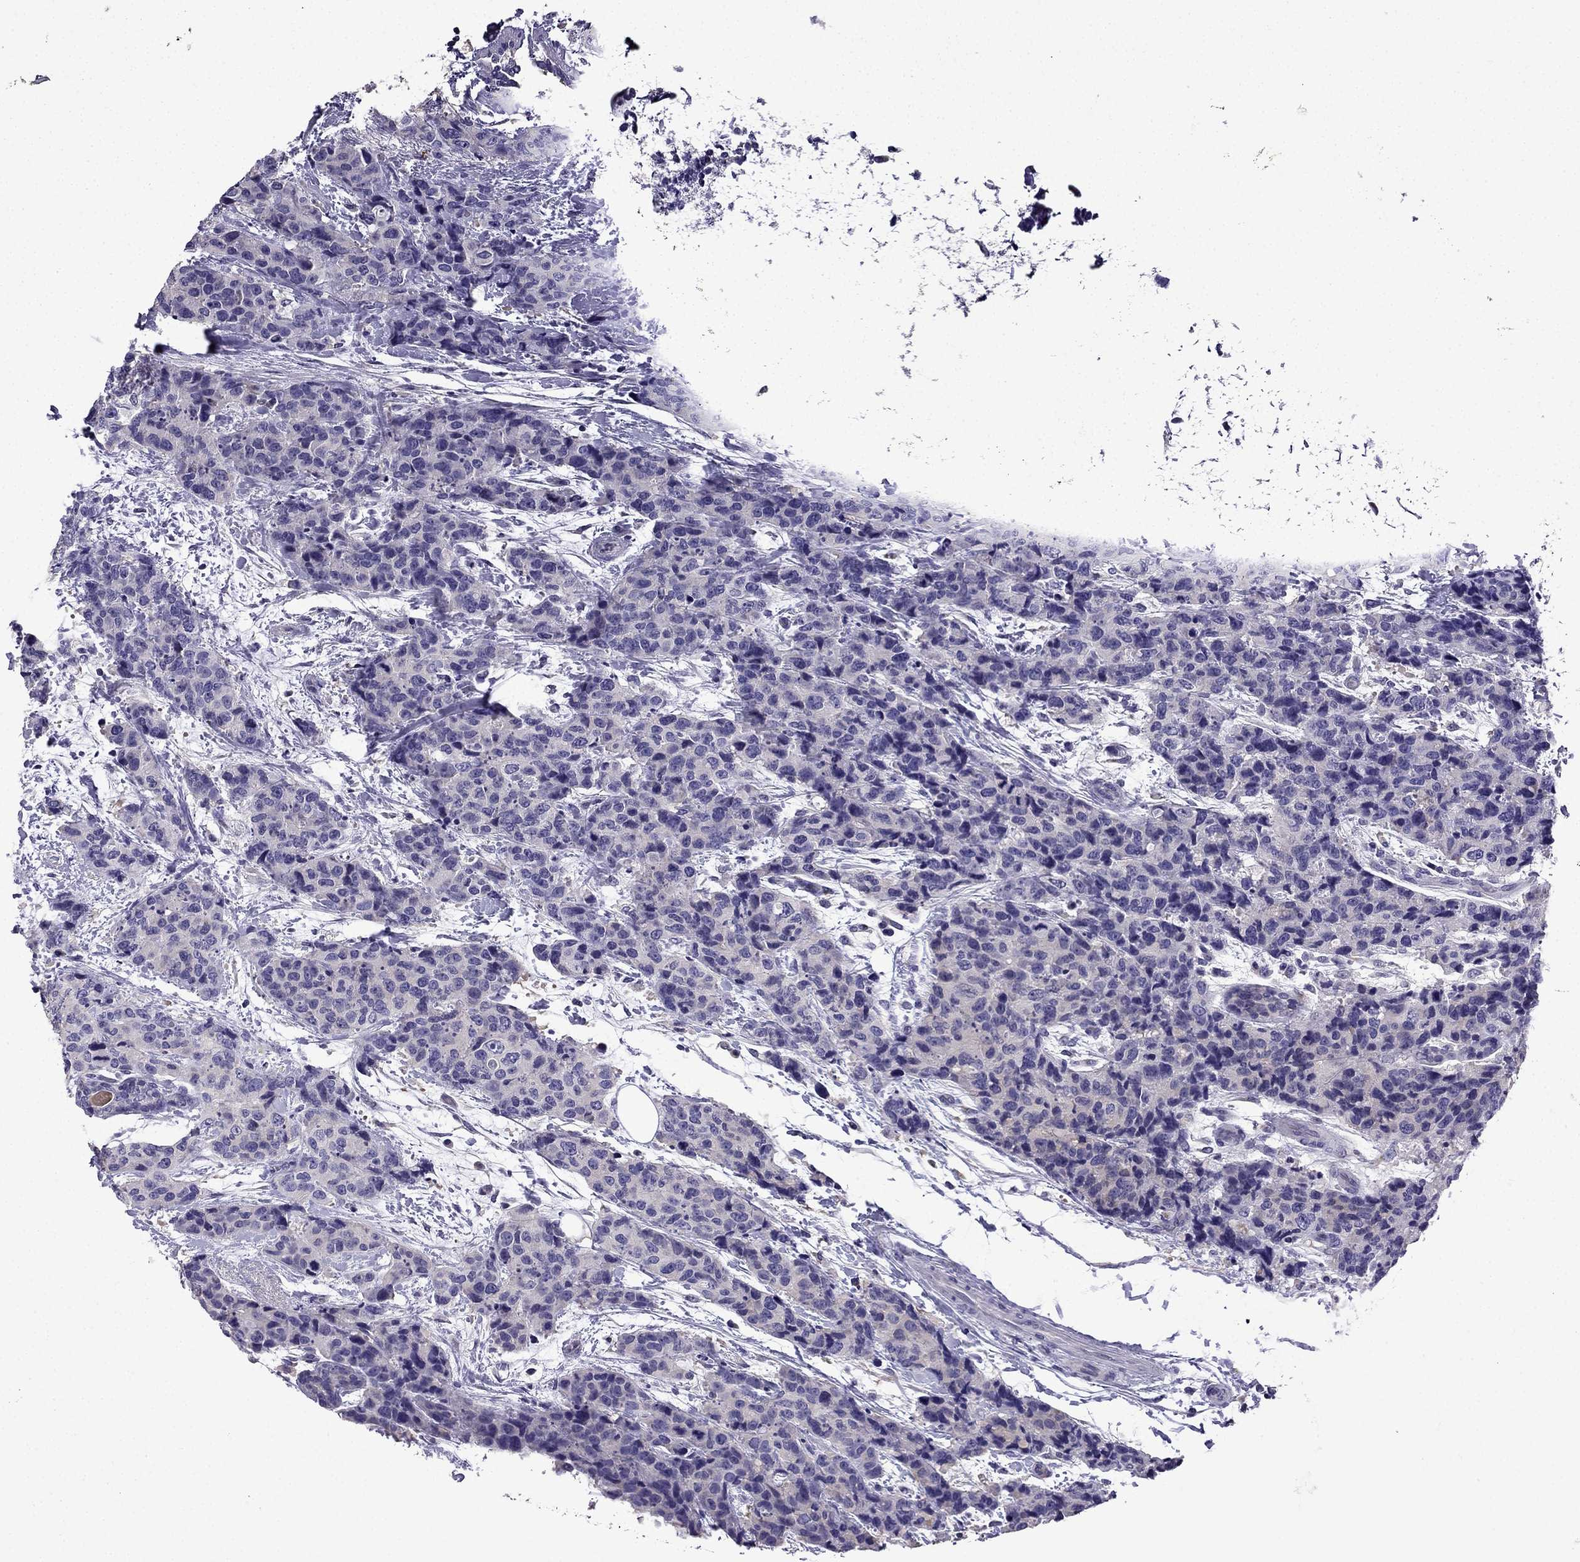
{"staining": {"intensity": "negative", "quantity": "none", "location": "none"}, "tissue": "breast cancer", "cell_type": "Tumor cells", "image_type": "cancer", "snomed": [{"axis": "morphology", "description": "Lobular carcinoma"}, {"axis": "topography", "description": "Breast"}], "caption": "Immunohistochemistry of lobular carcinoma (breast) demonstrates no staining in tumor cells.", "gene": "TTN", "patient": {"sex": "female", "age": 59}}